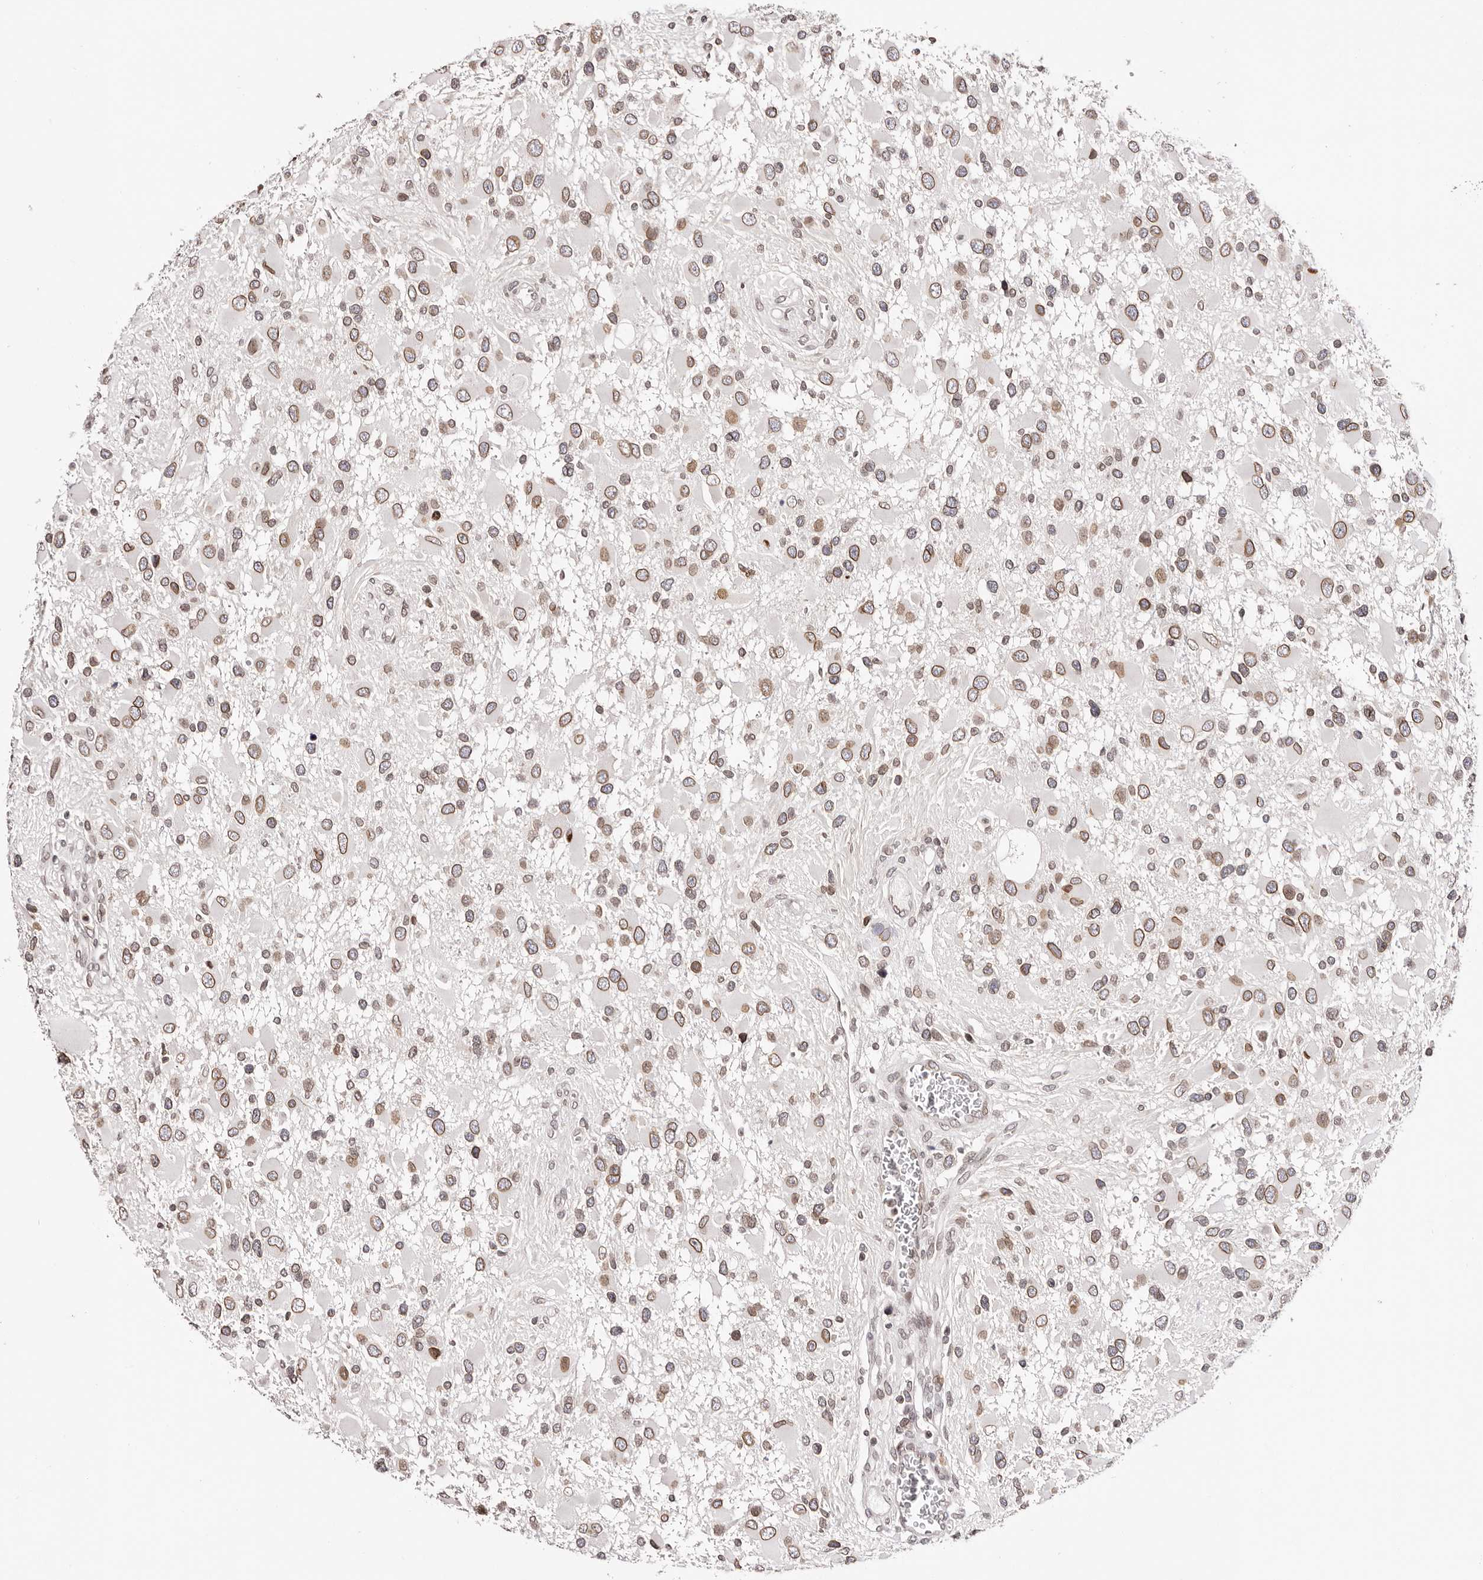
{"staining": {"intensity": "moderate", "quantity": ">75%", "location": "cytoplasmic/membranous,nuclear"}, "tissue": "glioma", "cell_type": "Tumor cells", "image_type": "cancer", "snomed": [{"axis": "morphology", "description": "Glioma, malignant, High grade"}, {"axis": "topography", "description": "Brain"}], "caption": "Brown immunohistochemical staining in malignant high-grade glioma shows moderate cytoplasmic/membranous and nuclear staining in about >75% of tumor cells. Using DAB (3,3'-diaminobenzidine) (brown) and hematoxylin (blue) stains, captured at high magnification using brightfield microscopy.", "gene": "NUP153", "patient": {"sex": "male", "age": 53}}